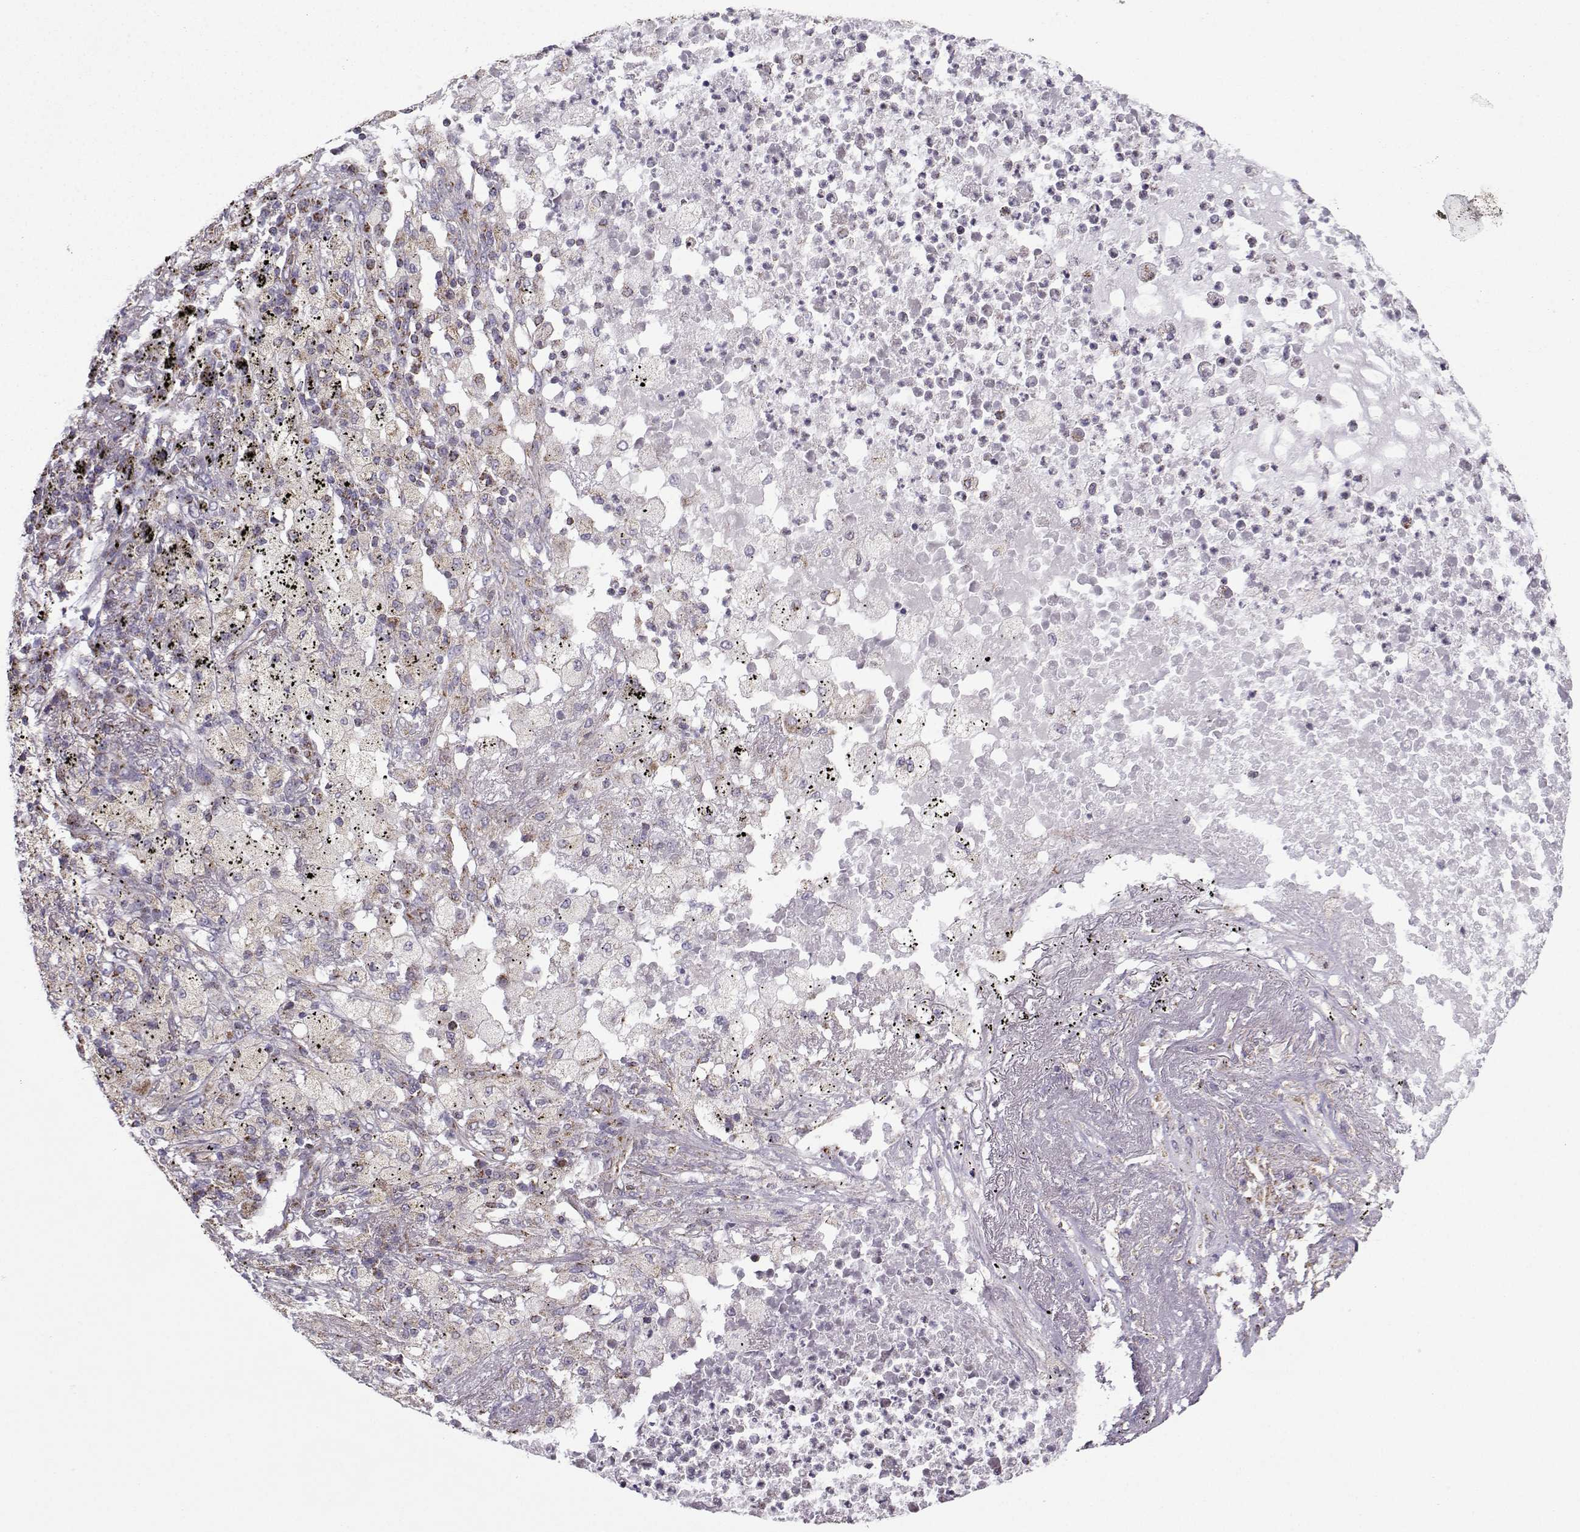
{"staining": {"intensity": "strong", "quantity": "25%-75%", "location": "cytoplasmic/membranous"}, "tissue": "lung cancer", "cell_type": "Tumor cells", "image_type": "cancer", "snomed": [{"axis": "morphology", "description": "Adenocarcinoma, NOS"}, {"axis": "topography", "description": "Lung"}], "caption": "A high-resolution photomicrograph shows immunohistochemistry staining of adenocarcinoma (lung), which reveals strong cytoplasmic/membranous positivity in approximately 25%-75% of tumor cells.", "gene": "NECAB3", "patient": {"sex": "female", "age": 73}}